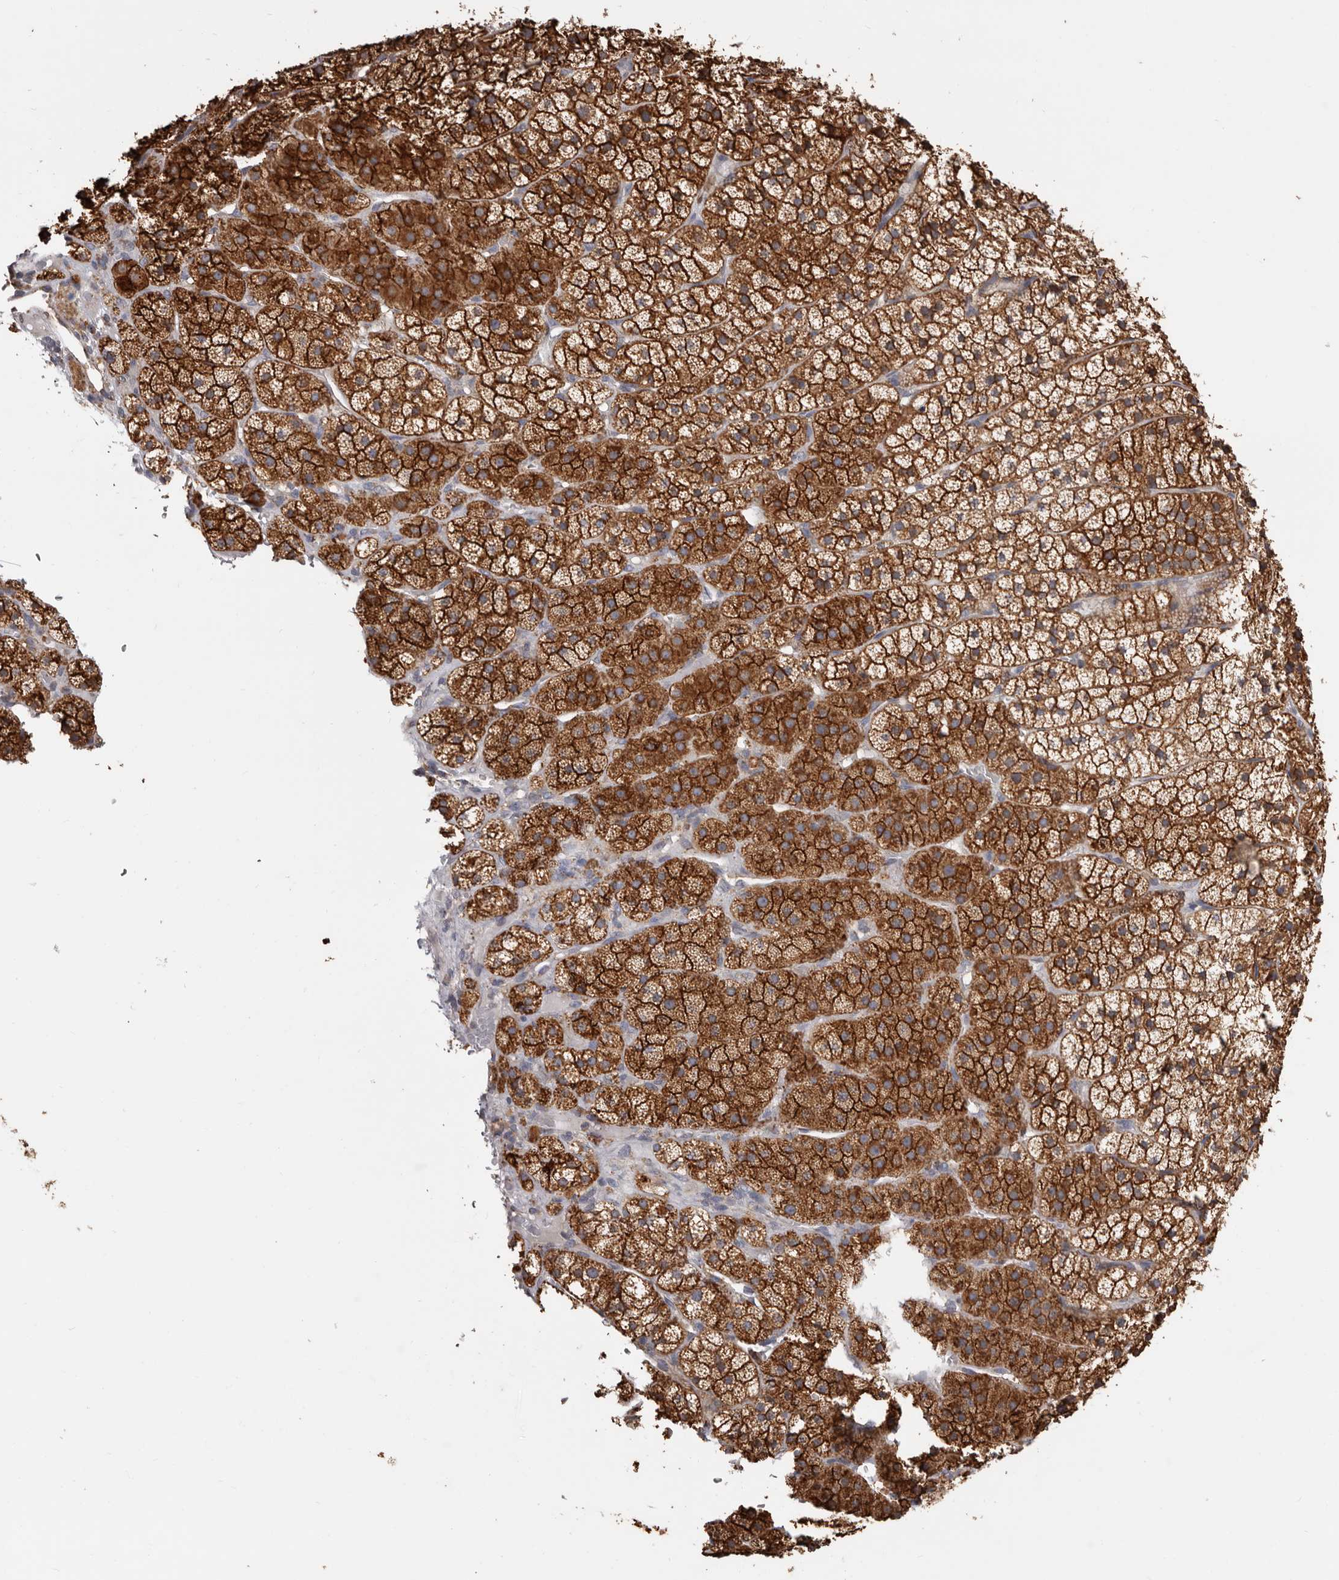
{"staining": {"intensity": "strong", "quantity": ">75%", "location": "cytoplasmic/membranous"}, "tissue": "adrenal gland", "cell_type": "Glandular cells", "image_type": "normal", "snomed": [{"axis": "morphology", "description": "Normal tissue, NOS"}, {"axis": "topography", "description": "Adrenal gland"}], "caption": "Immunohistochemical staining of unremarkable adrenal gland displays strong cytoplasmic/membranous protein expression in approximately >75% of glandular cells. The staining is performed using DAB (3,3'-diaminobenzidine) brown chromogen to label protein expression. The nuclei are counter-stained blue using hematoxylin.", "gene": "MRPL18", "patient": {"sex": "female", "age": 44}}